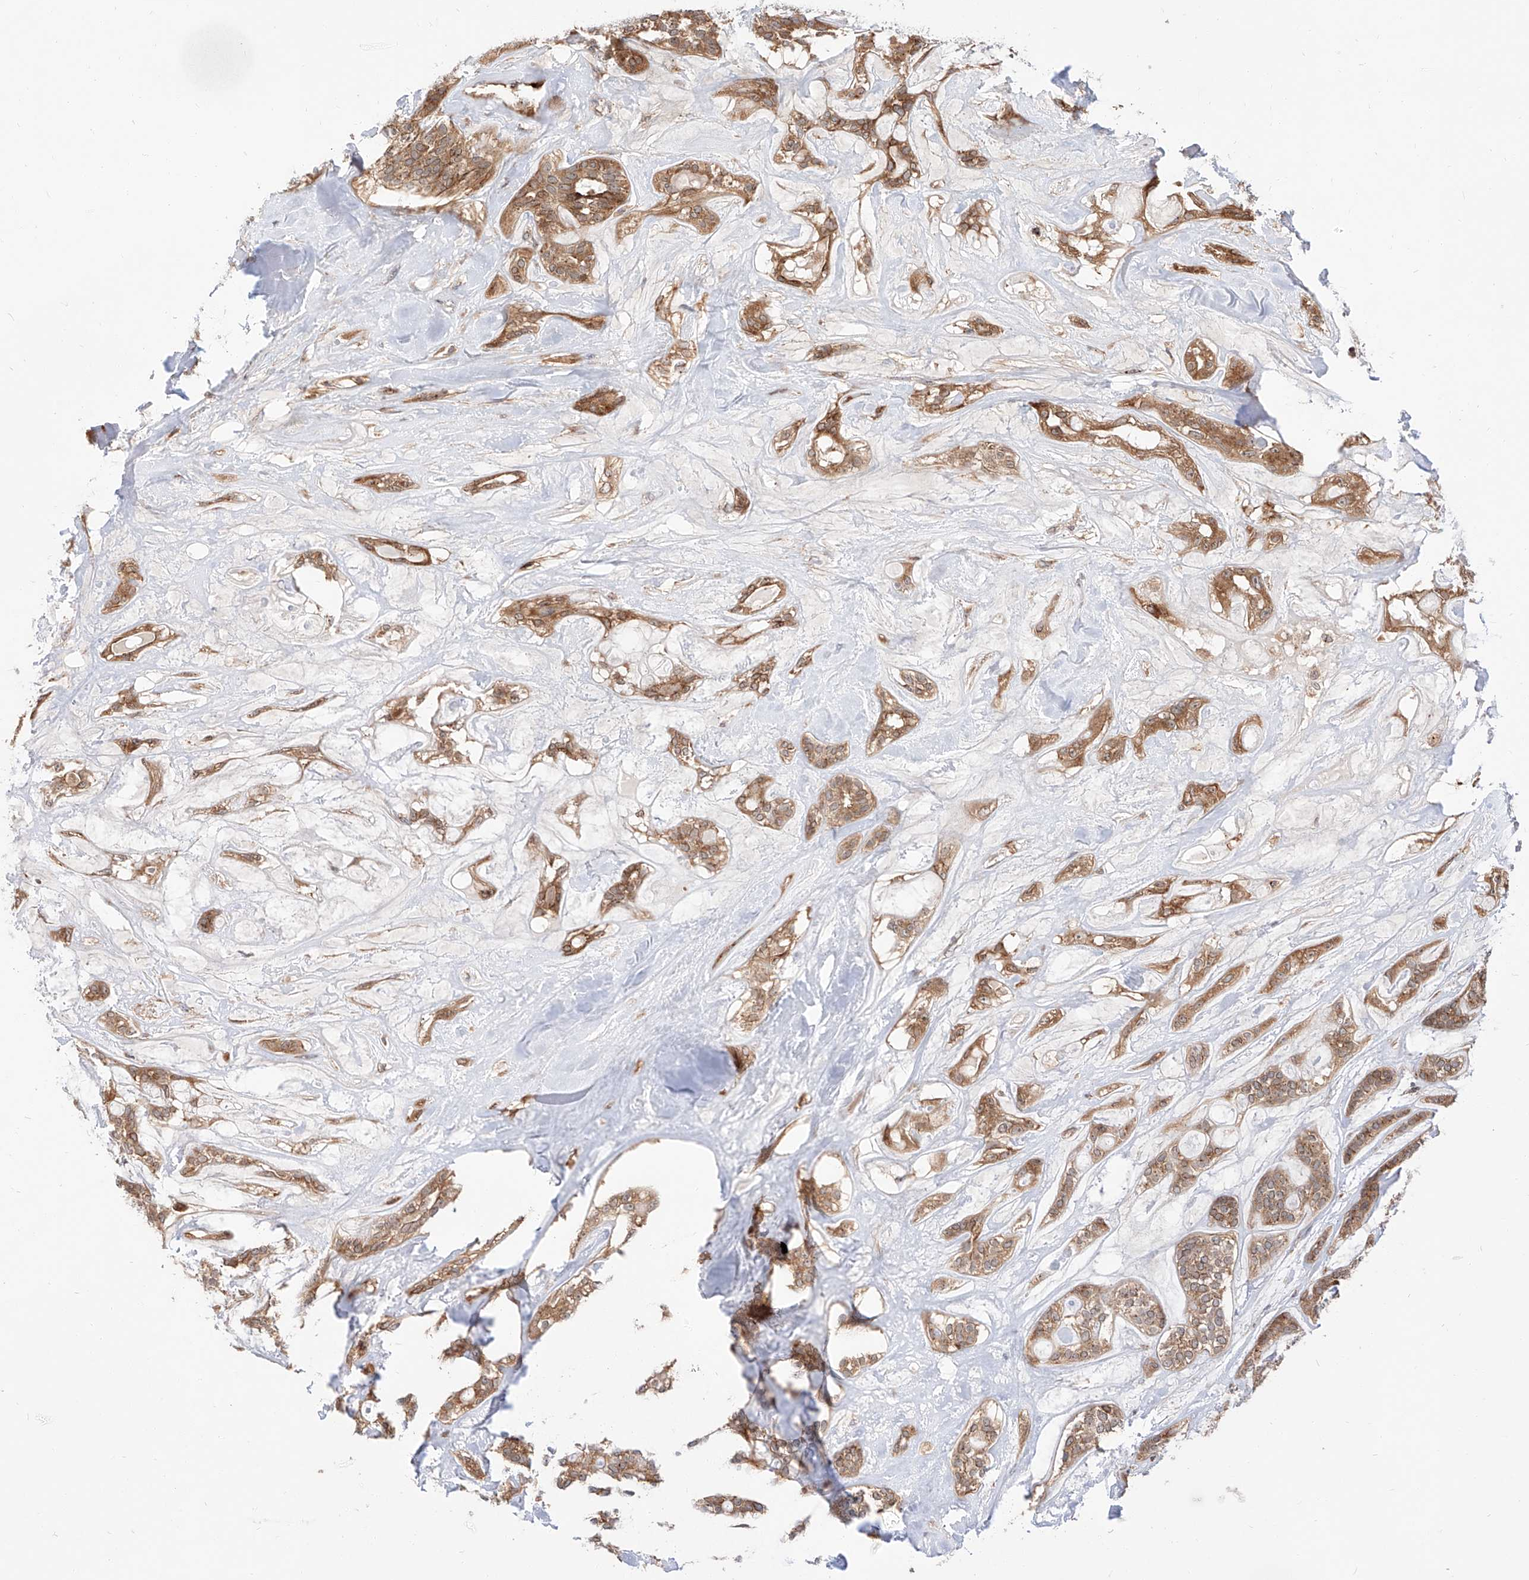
{"staining": {"intensity": "moderate", "quantity": ">75%", "location": "cytoplasmic/membranous"}, "tissue": "head and neck cancer", "cell_type": "Tumor cells", "image_type": "cancer", "snomed": [{"axis": "morphology", "description": "Adenocarcinoma, NOS"}, {"axis": "topography", "description": "Head-Neck"}], "caption": "Head and neck cancer (adenocarcinoma) stained with a protein marker displays moderate staining in tumor cells.", "gene": "ISCA2", "patient": {"sex": "male", "age": 66}}